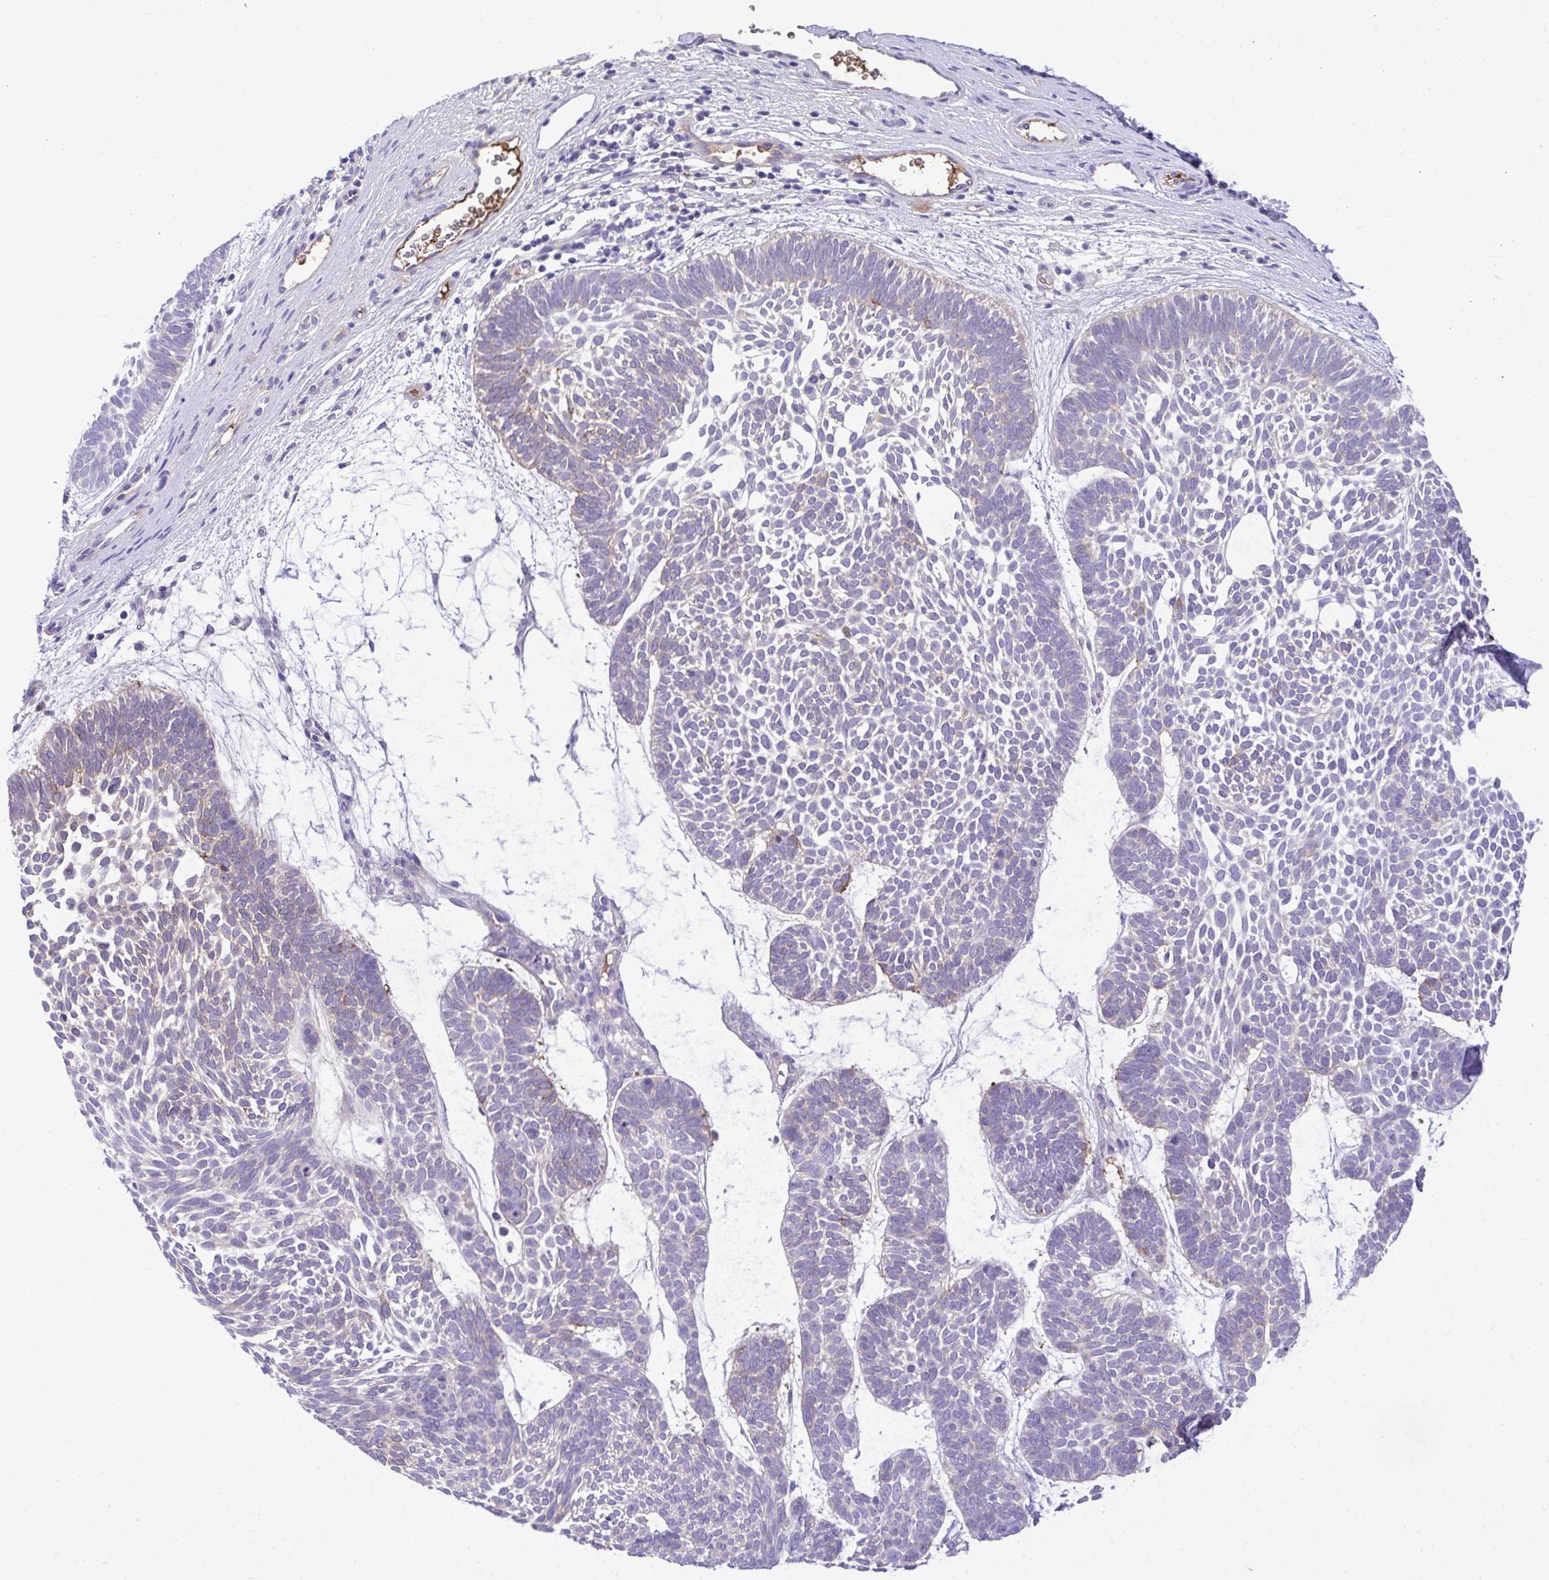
{"staining": {"intensity": "negative", "quantity": "none", "location": "none"}, "tissue": "skin cancer", "cell_type": "Tumor cells", "image_type": "cancer", "snomed": [{"axis": "morphology", "description": "Basal cell carcinoma"}, {"axis": "topography", "description": "Skin"}, {"axis": "topography", "description": "Skin of face"}], "caption": "Image shows no significant protein staining in tumor cells of skin cancer.", "gene": "HRG", "patient": {"sex": "male", "age": 83}}